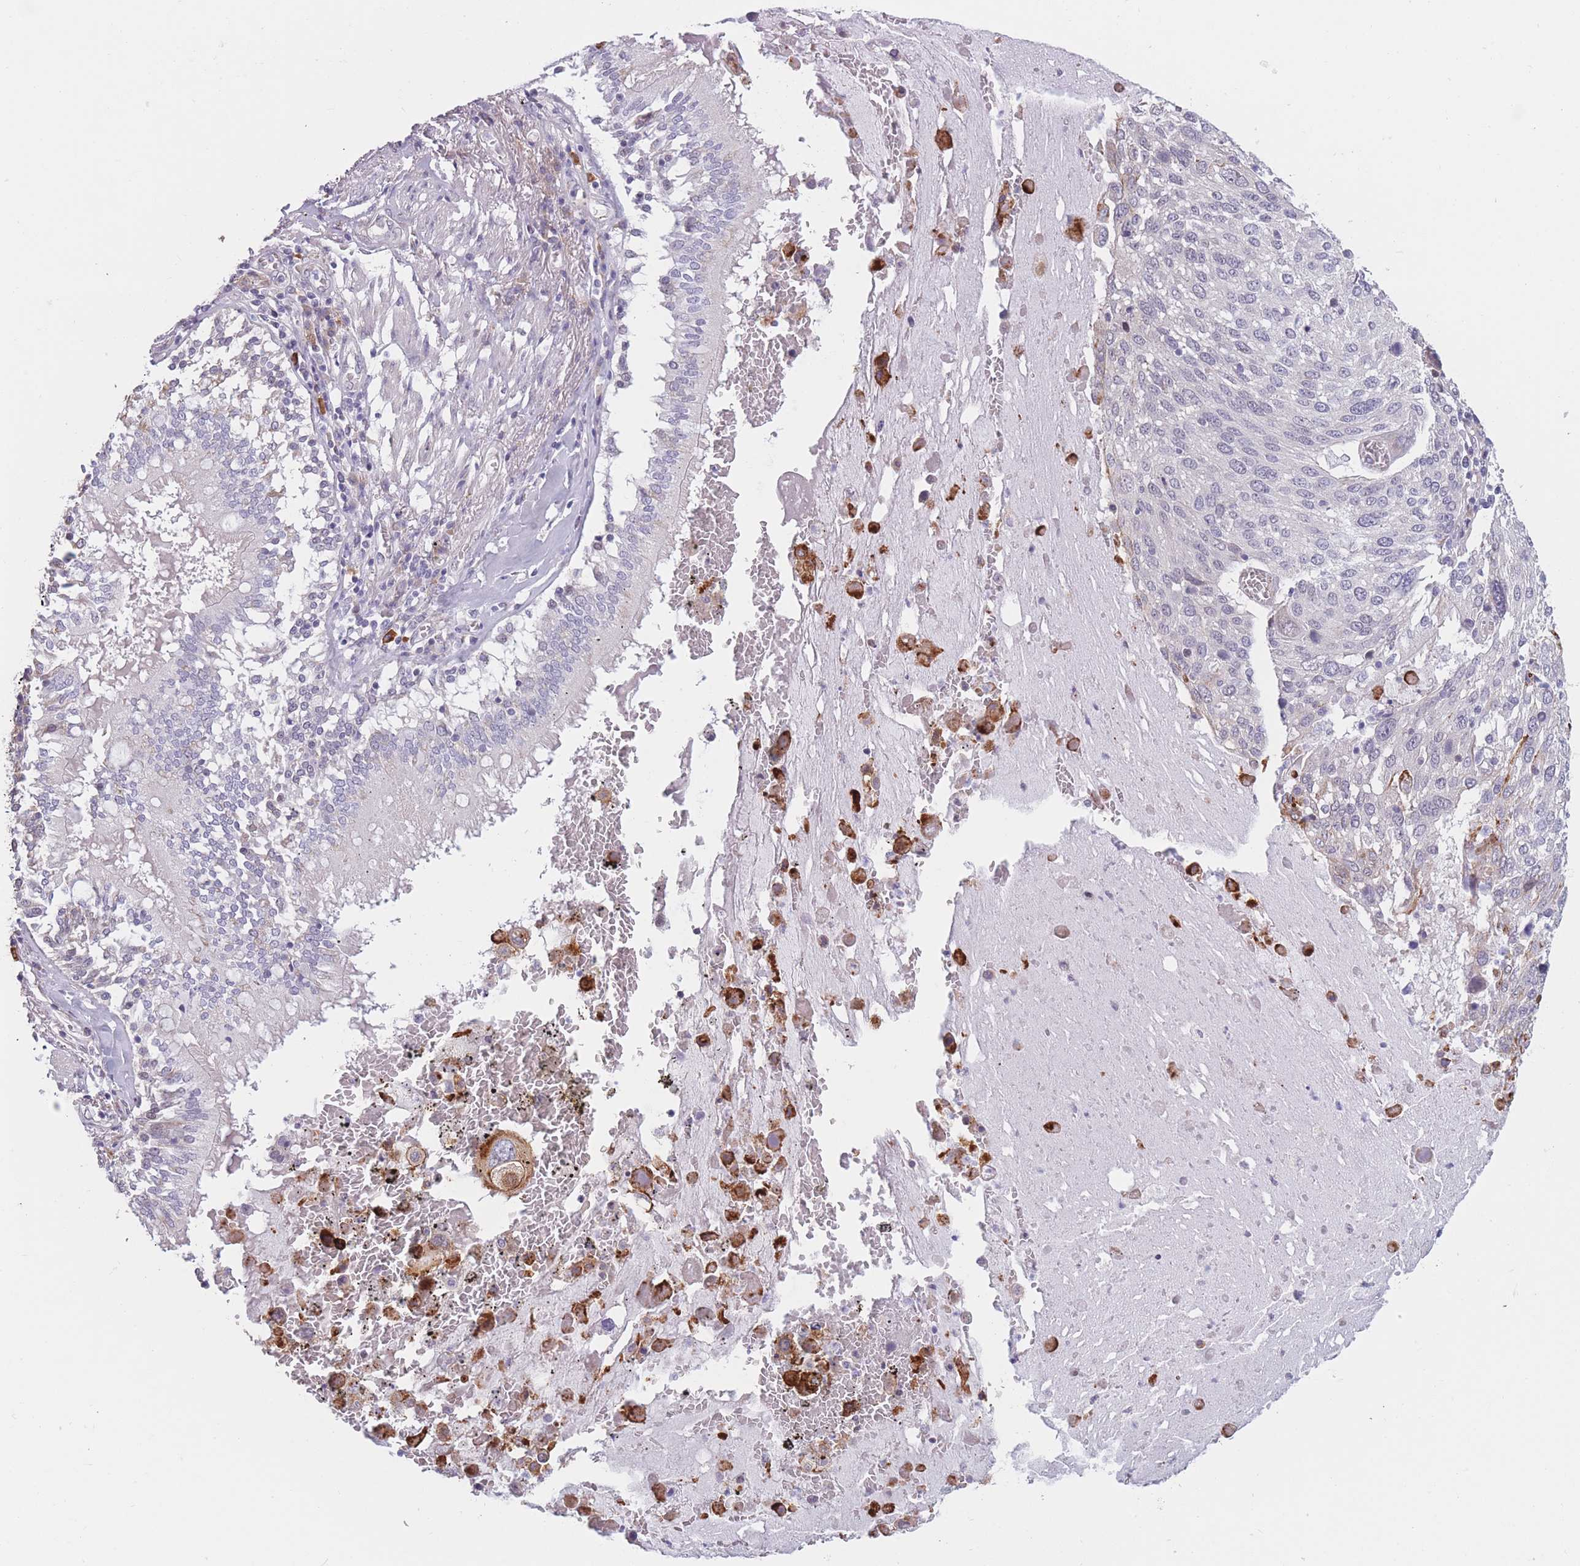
{"staining": {"intensity": "negative", "quantity": "none", "location": "none"}, "tissue": "lung cancer", "cell_type": "Tumor cells", "image_type": "cancer", "snomed": [{"axis": "morphology", "description": "Squamous cell carcinoma, NOS"}, {"axis": "topography", "description": "Lung"}], "caption": "Tumor cells are negative for brown protein staining in lung squamous cell carcinoma.", "gene": "COL27A1", "patient": {"sex": "male", "age": 65}}